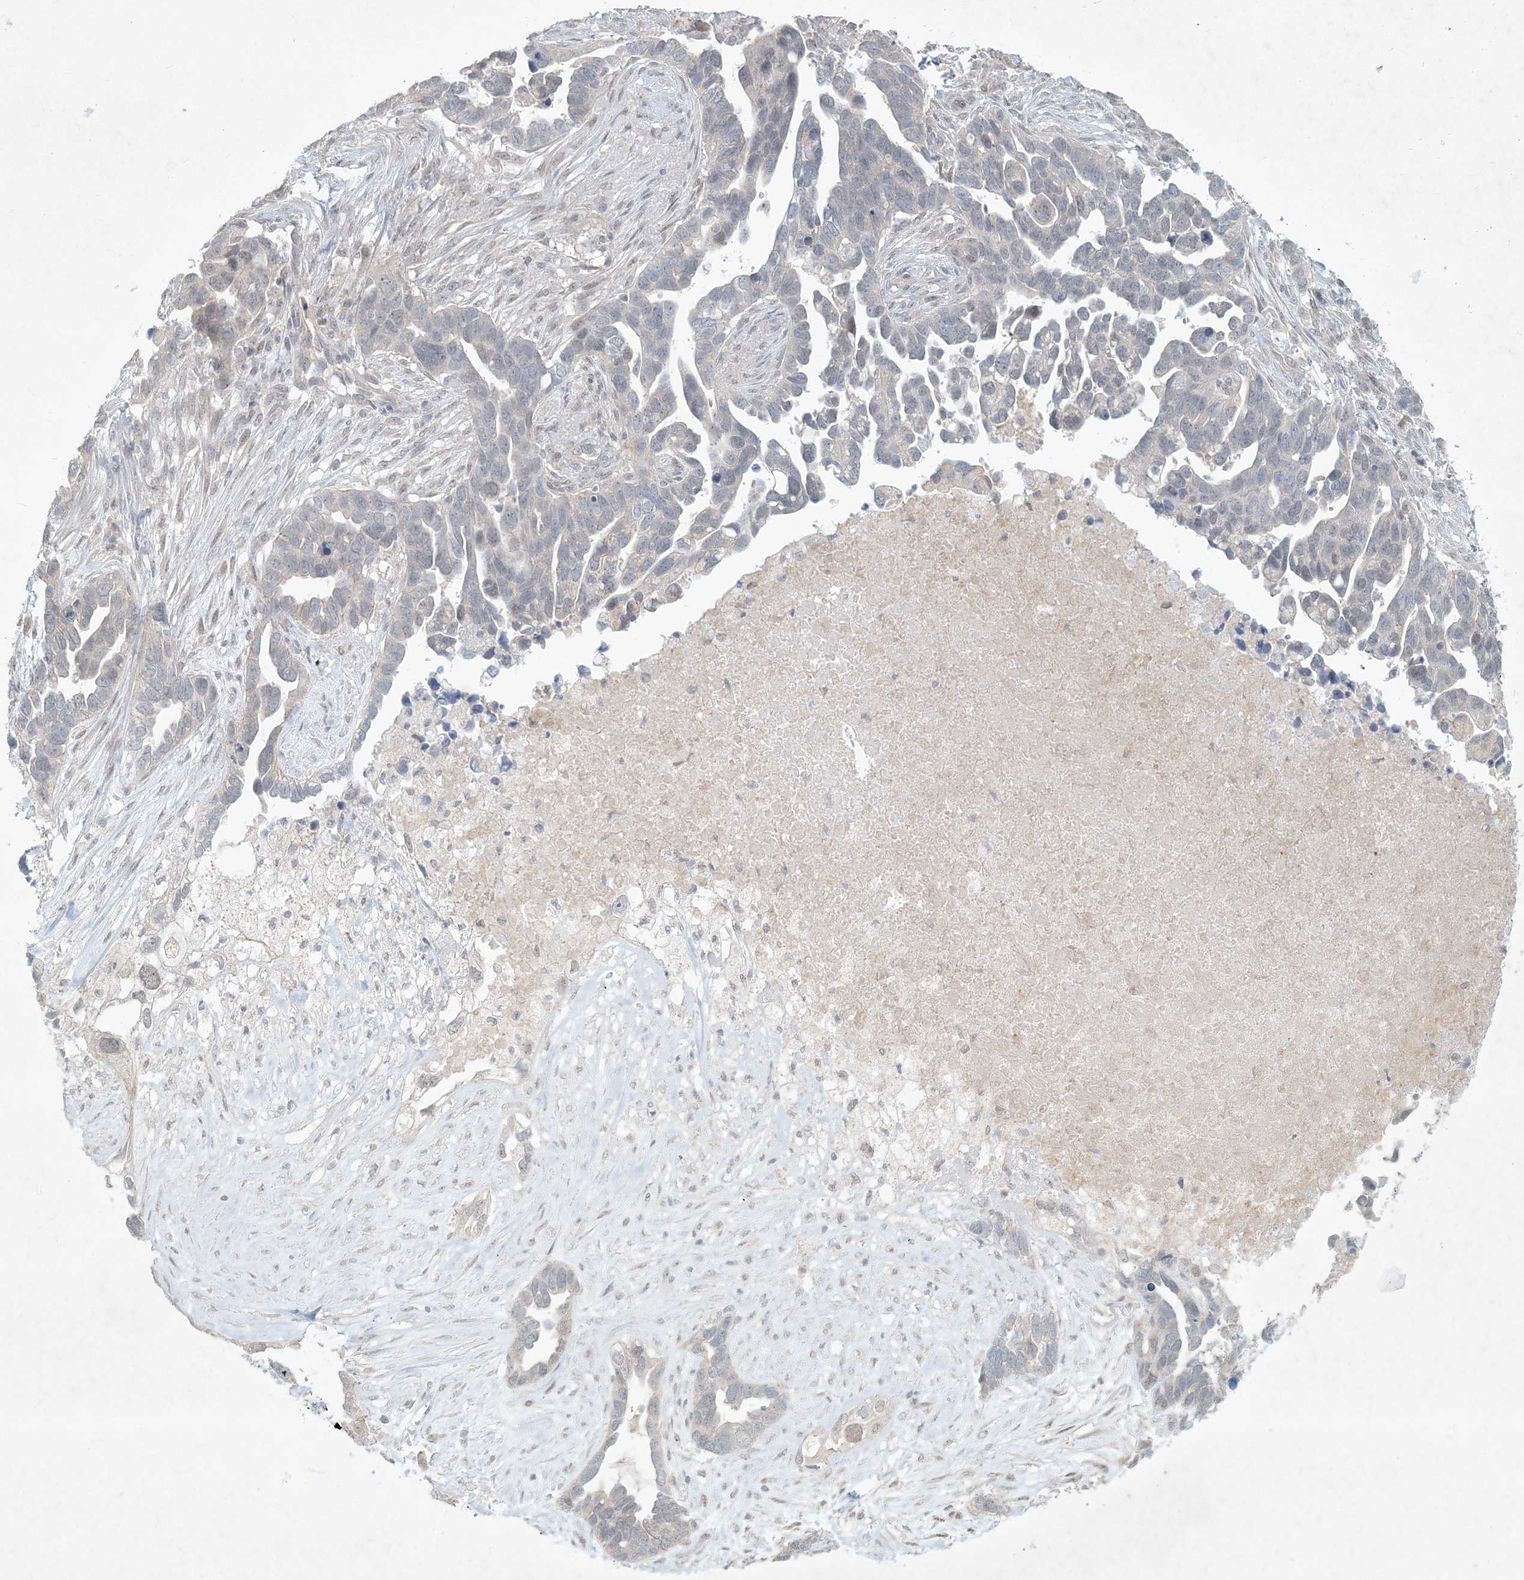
{"staining": {"intensity": "negative", "quantity": "none", "location": "none"}, "tissue": "ovarian cancer", "cell_type": "Tumor cells", "image_type": "cancer", "snomed": [{"axis": "morphology", "description": "Cystadenocarcinoma, serous, NOS"}, {"axis": "topography", "description": "Ovary"}], "caption": "A micrograph of ovarian serous cystadenocarcinoma stained for a protein reveals no brown staining in tumor cells.", "gene": "BCORL1", "patient": {"sex": "female", "age": 54}}